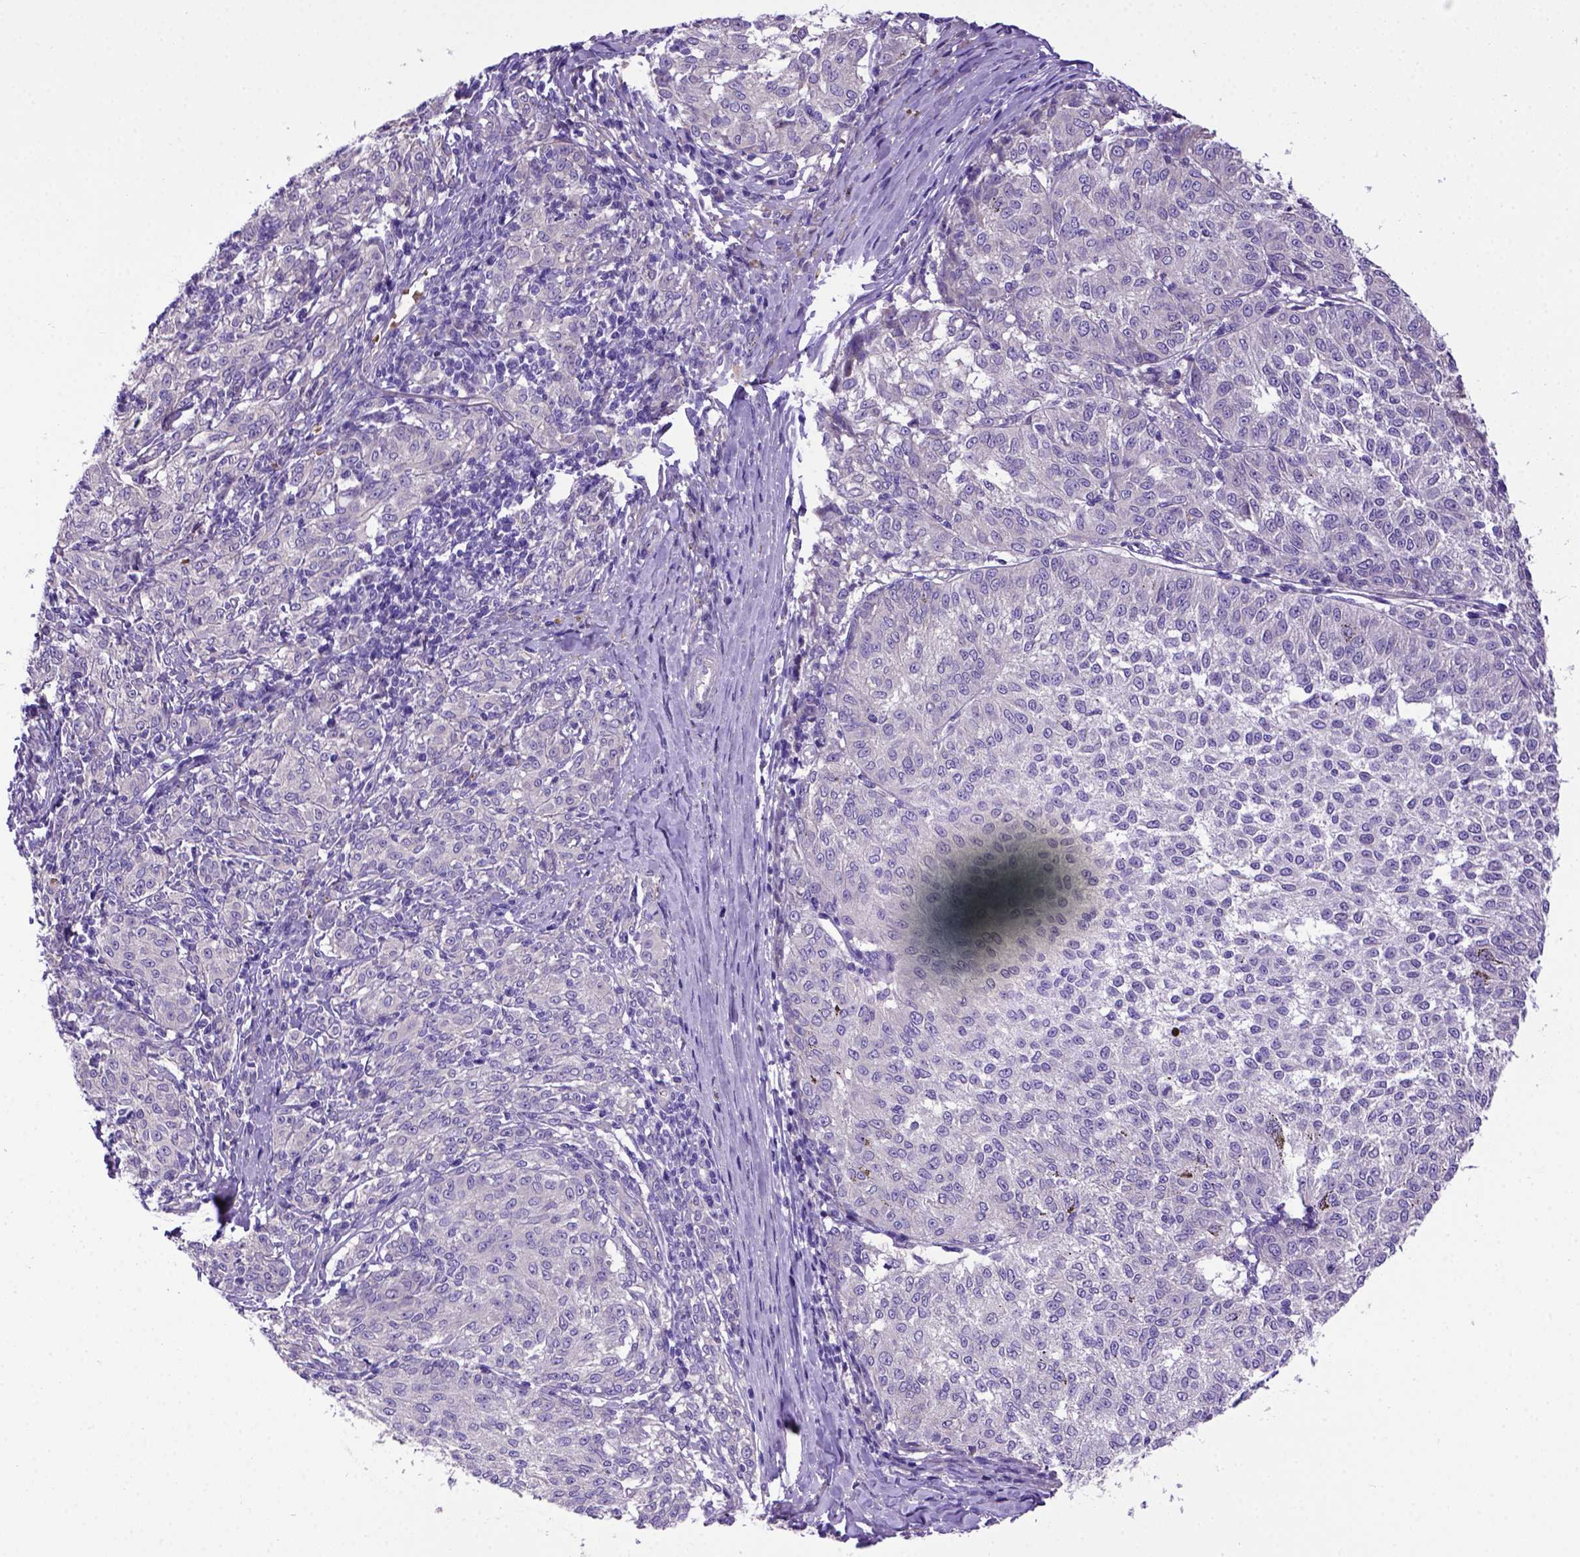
{"staining": {"intensity": "negative", "quantity": "none", "location": "none"}, "tissue": "melanoma", "cell_type": "Tumor cells", "image_type": "cancer", "snomed": [{"axis": "morphology", "description": "Malignant melanoma, NOS"}, {"axis": "topography", "description": "Skin"}], "caption": "High magnification brightfield microscopy of melanoma stained with DAB (3,3'-diaminobenzidine) (brown) and counterstained with hematoxylin (blue): tumor cells show no significant expression.", "gene": "ADAM12", "patient": {"sex": "female", "age": 72}}